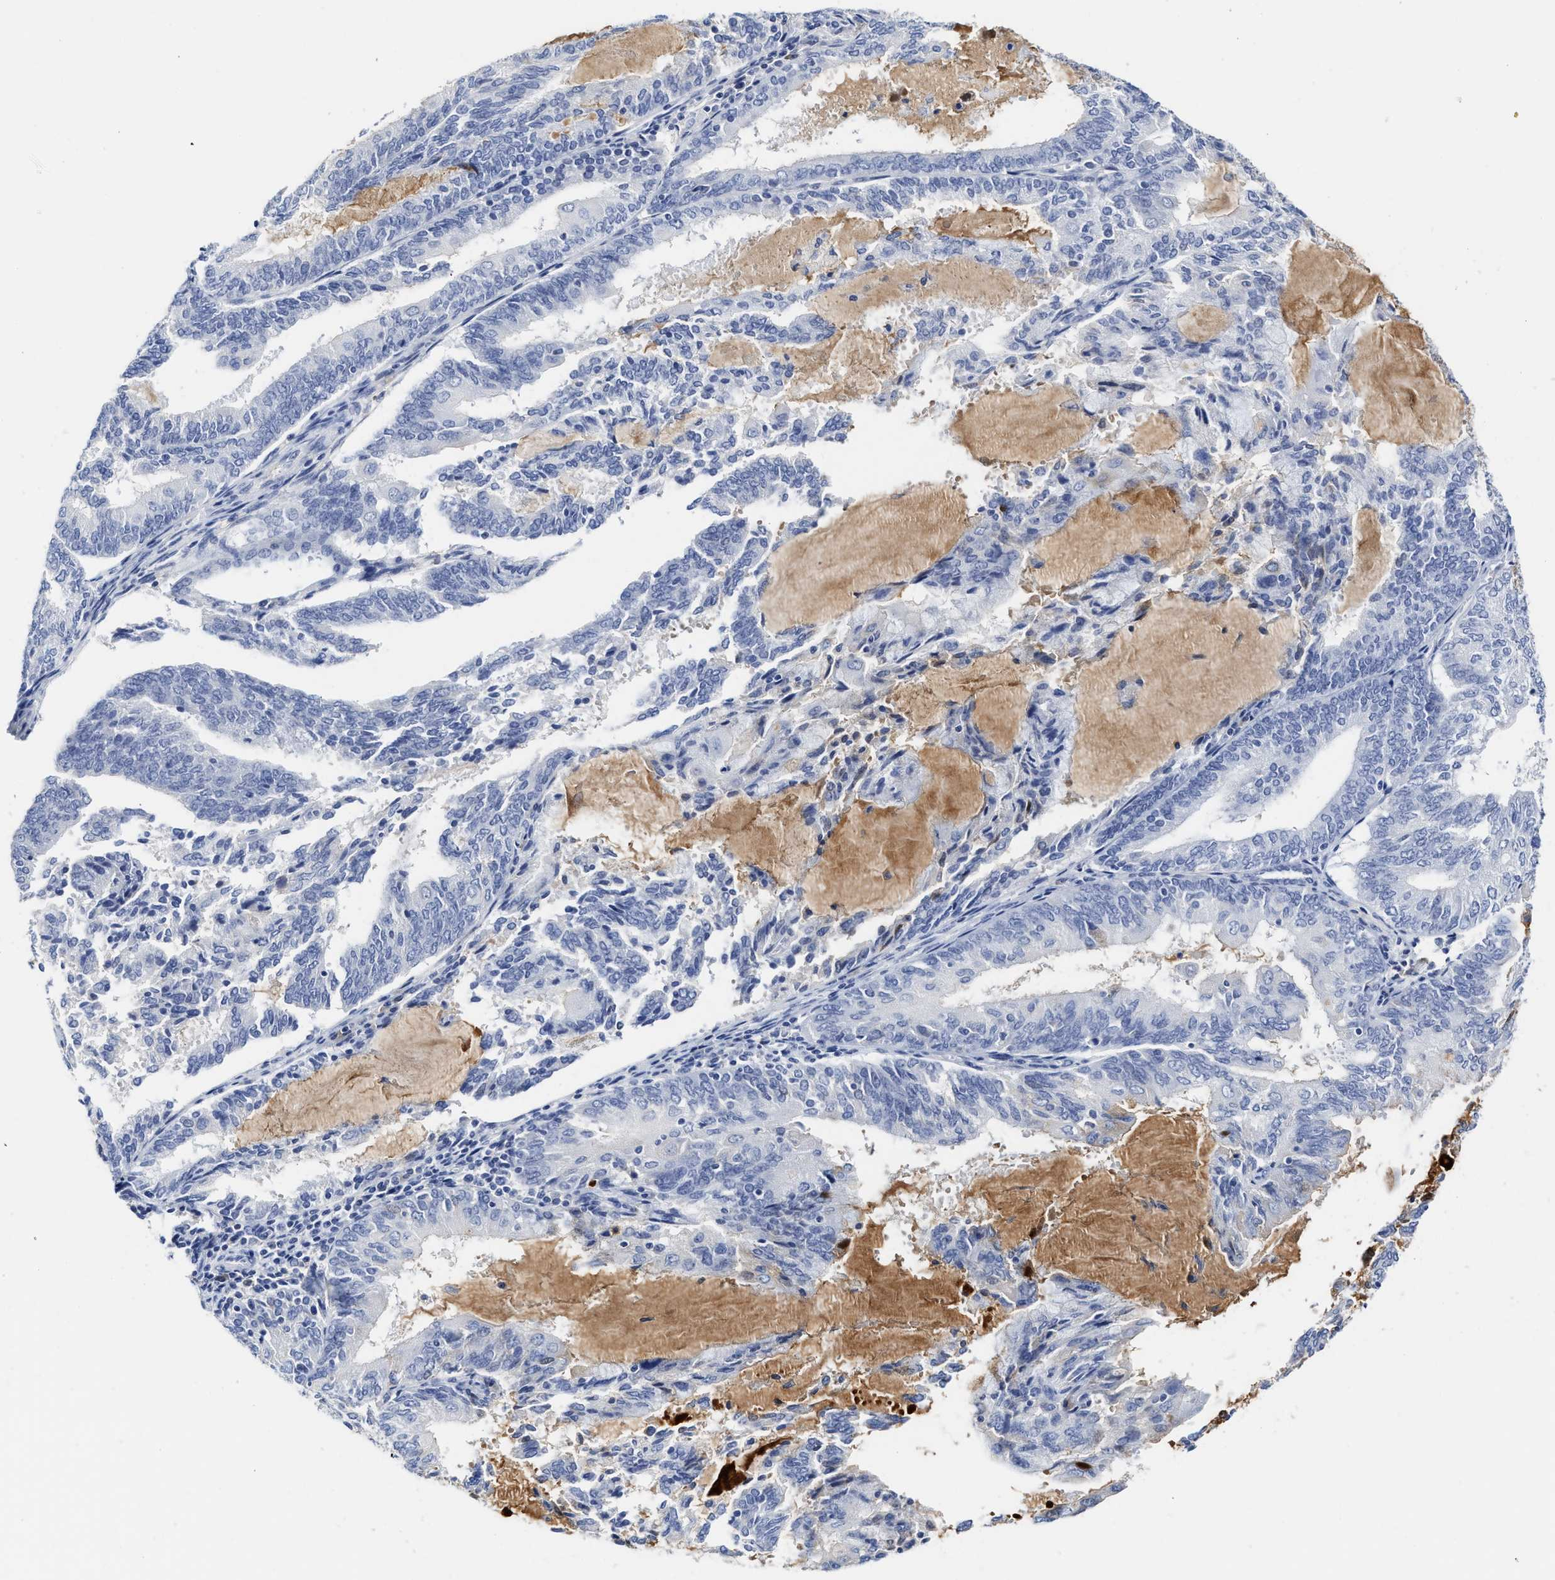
{"staining": {"intensity": "negative", "quantity": "none", "location": "none"}, "tissue": "endometrial cancer", "cell_type": "Tumor cells", "image_type": "cancer", "snomed": [{"axis": "morphology", "description": "Adenocarcinoma, NOS"}, {"axis": "topography", "description": "Endometrium"}], "caption": "High magnification brightfield microscopy of adenocarcinoma (endometrial) stained with DAB (3,3'-diaminobenzidine) (brown) and counterstained with hematoxylin (blue): tumor cells show no significant staining.", "gene": "C2", "patient": {"sex": "female", "age": 81}}